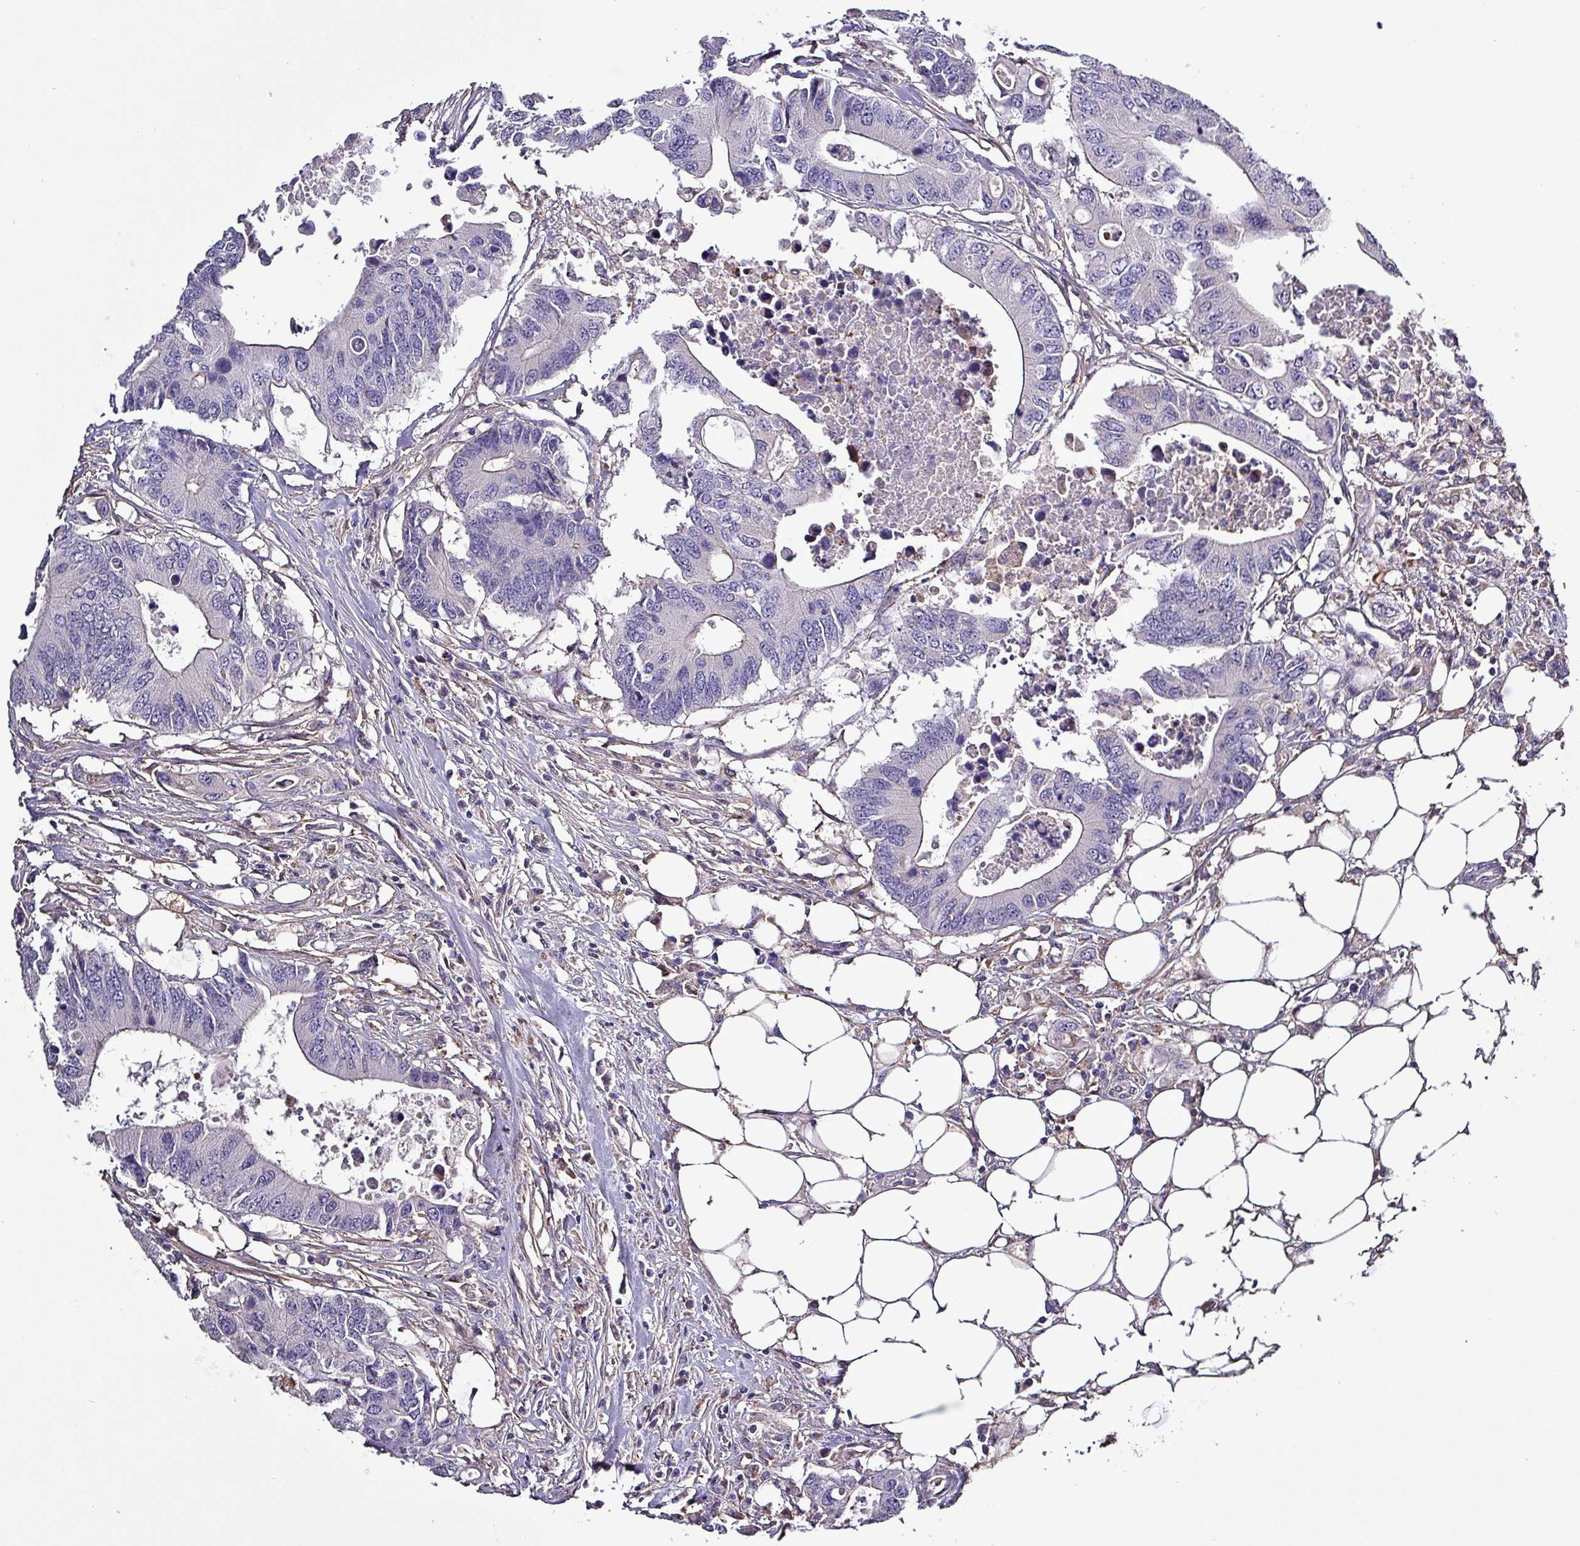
{"staining": {"intensity": "negative", "quantity": "none", "location": "none"}, "tissue": "colorectal cancer", "cell_type": "Tumor cells", "image_type": "cancer", "snomed": [{"axis": "morphology", "description": "Adenocarcinoma, NOS"}, {"axis": "topography", "description": "Colon"}], "caption": "IHC image of neoplastic tissue: colorectal cancer stained with DAB demonstrates no significant protein positivity in tumor cells.", "gene": "HTRA4", "patient": {"sex": "male", "age": 71}}